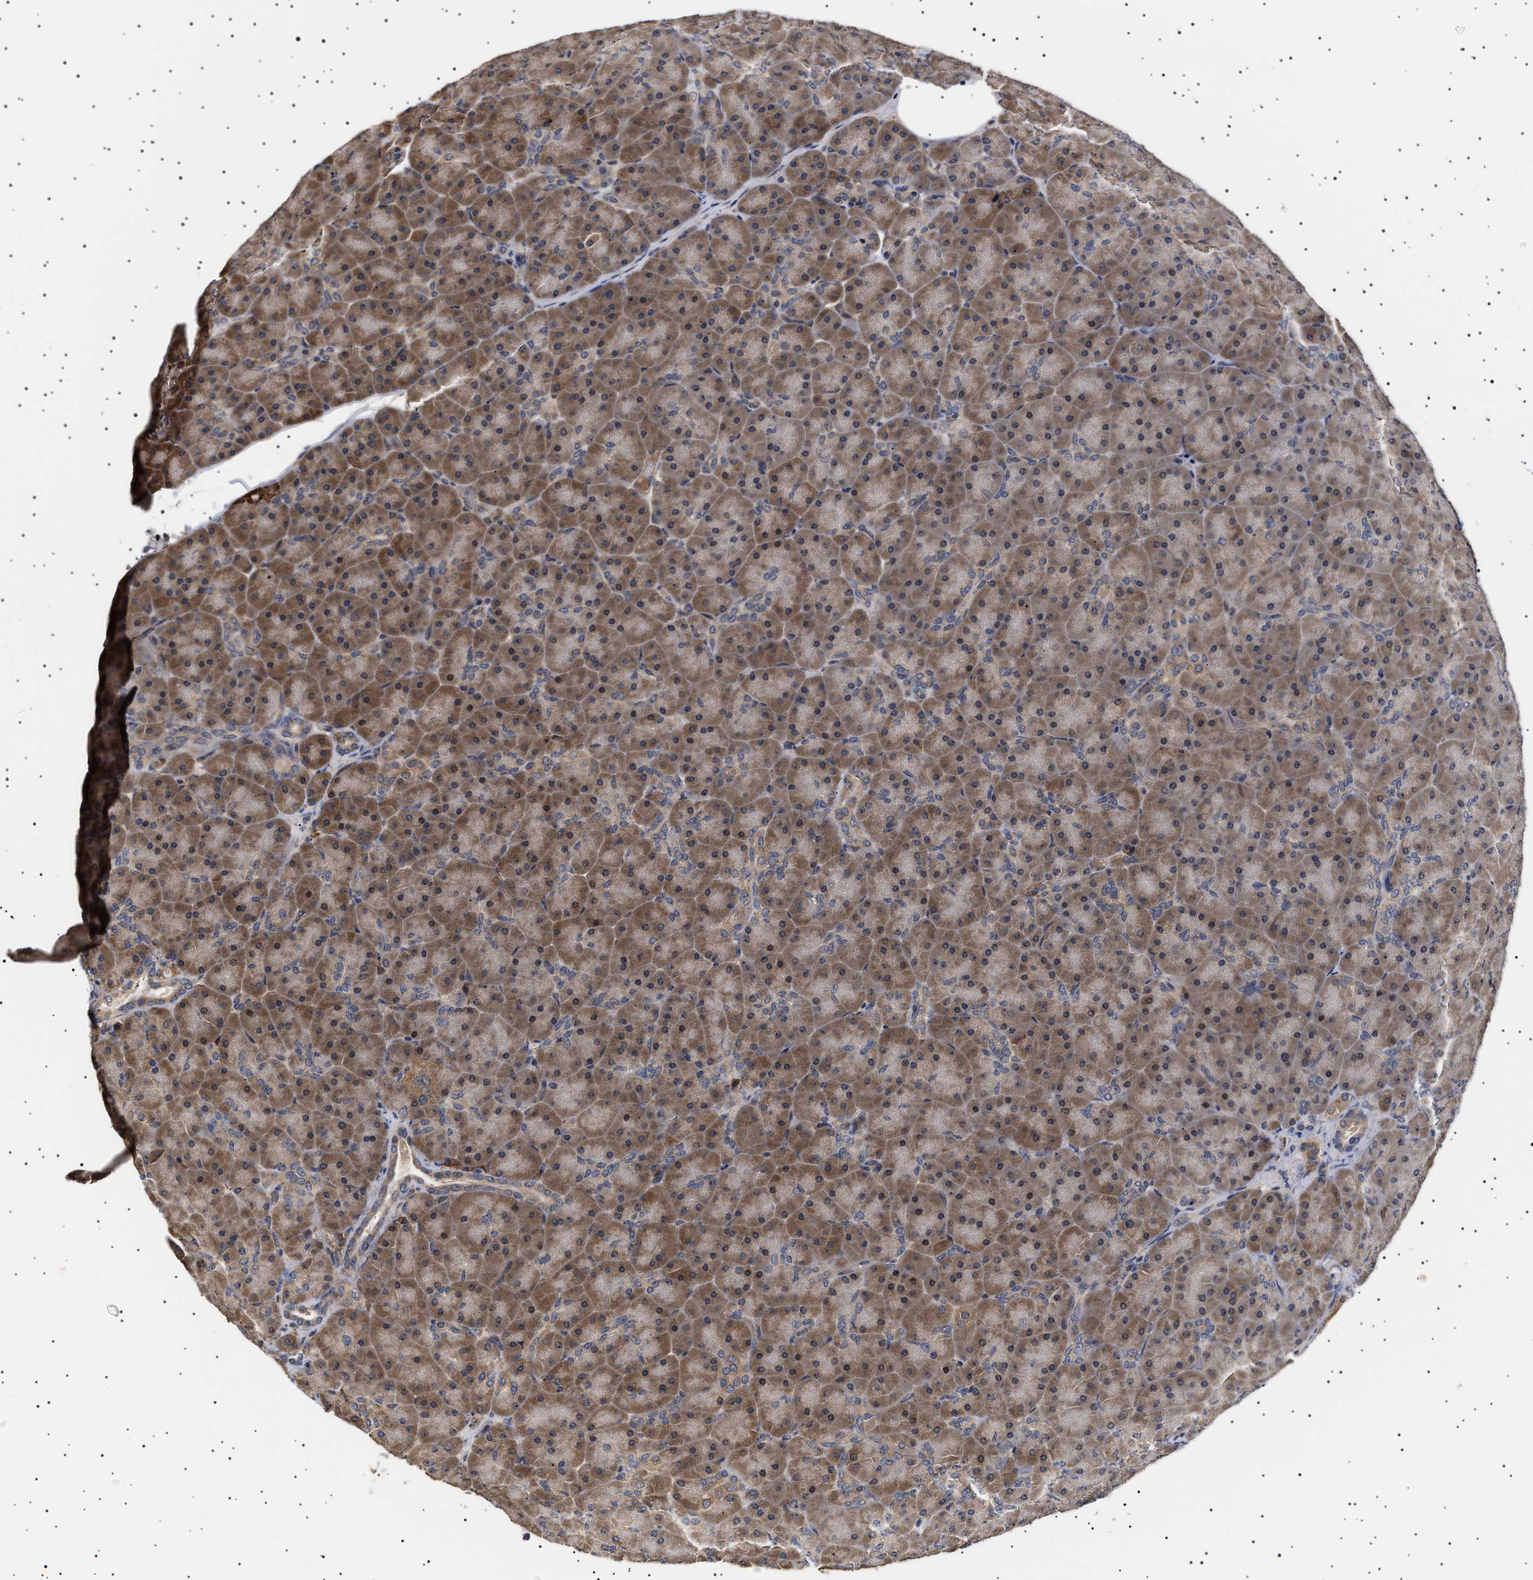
{"staining": {"intensity": "moderate", "quantity": ">75%", "location": "cytoplasmic/membranous,nuclear"}, "tissue": "pancreas", "cell_type": "Exocrine glandular cells", "image_type": "normal", "snomed": [{"axis": "morphology", "description": "Normal tissue, NOS"}, {"axis": "topography", "description": "Pancreas"}], "caption": "IHC image of unremarkable pancreas: pancreas stained using immunohistochemistry reveals medium levels of moderate protein expression localized specifically in the cytoplasmic/membranous,nuclear of exocrine glandular cells, appearing as a cytoplasmic/membranous,nuclear brown color.", "gene": "KRBA1", "patient": {"sex": "male", "age": 66}}